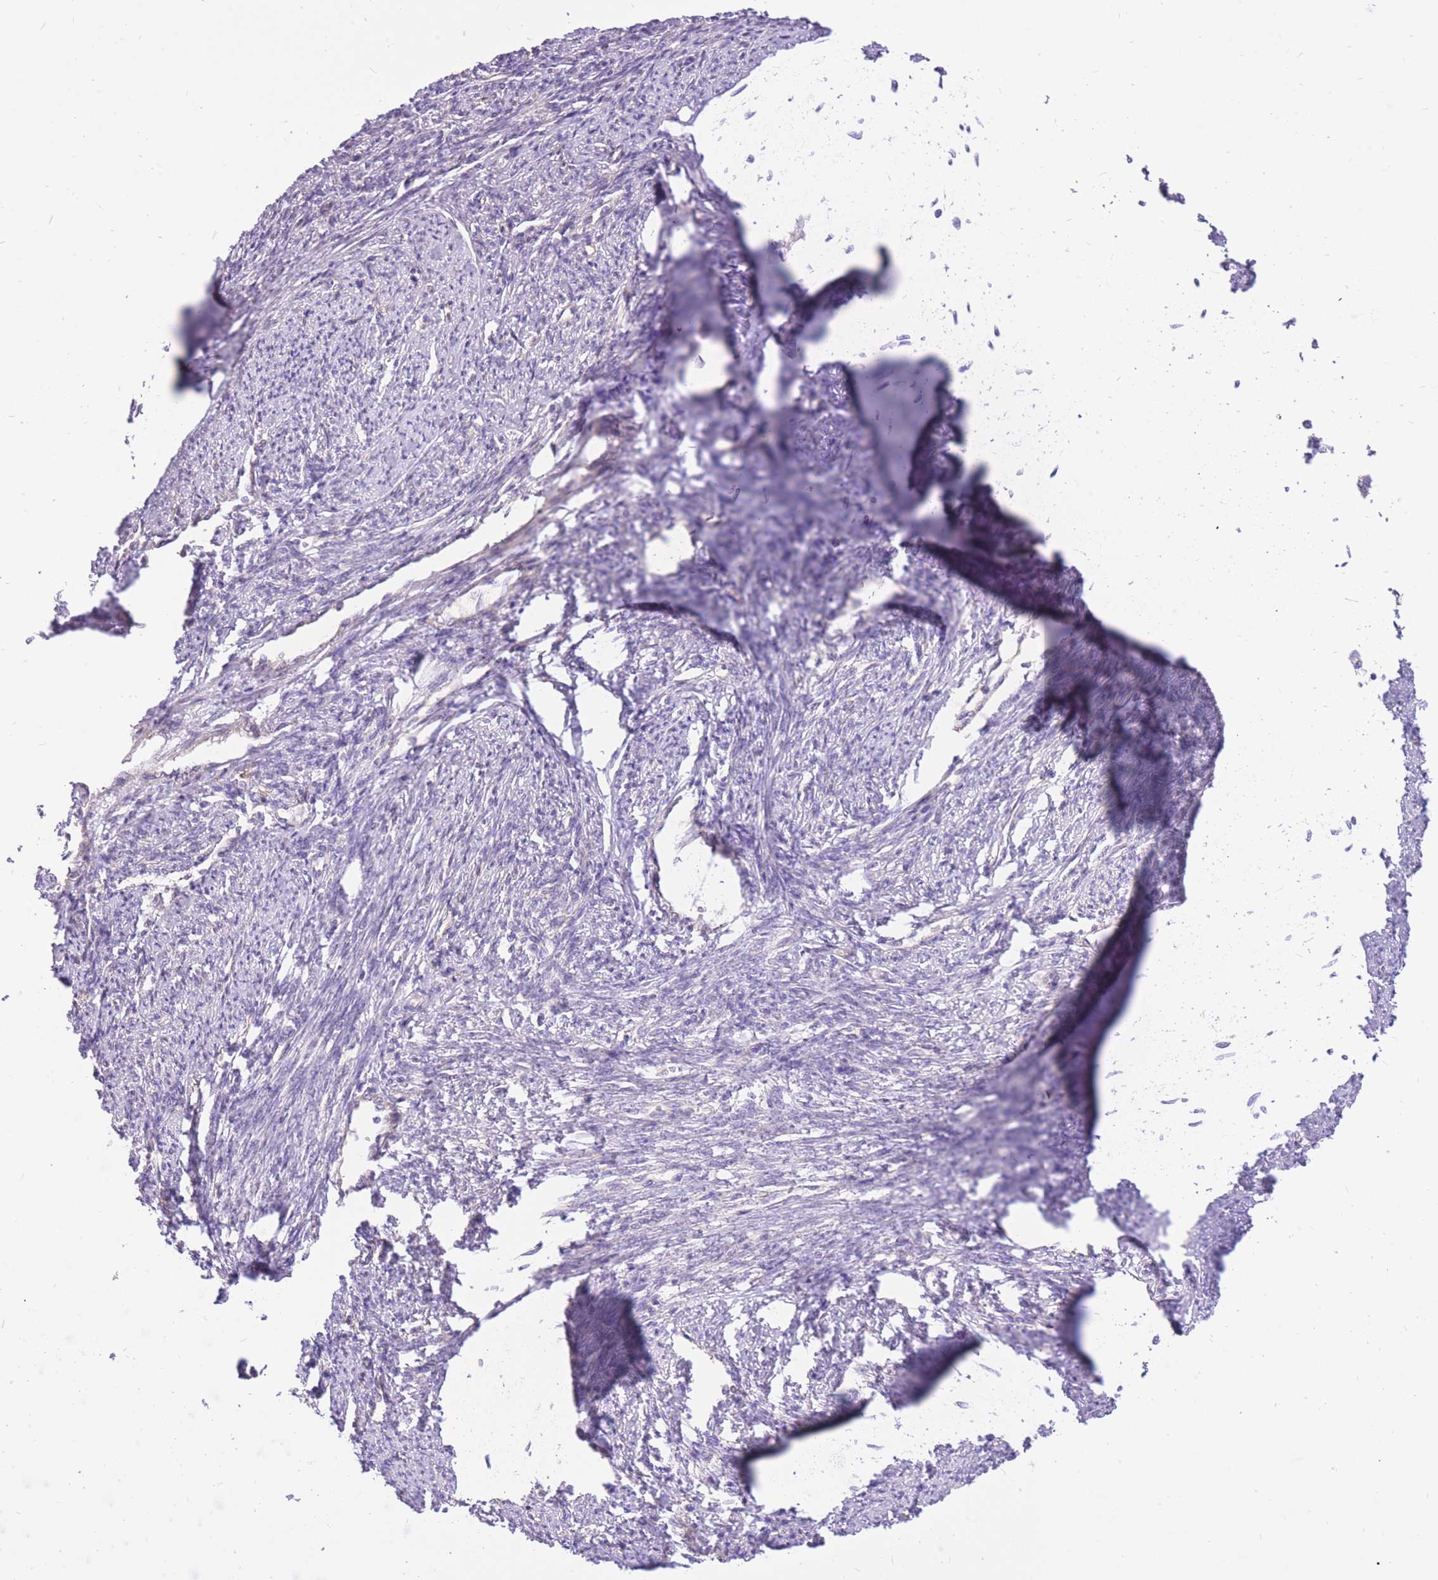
{"staining": {"intensity": "negative", "quantity": "none", "location": "none"}, "tissue": "smooth muscle", "cell_type": "Smooth muscle cells", "image_type": "normal", "snomed": [{"axis": "morphology", "description": "Normal tissue, NOS"}, {"axis": "topography", "description": "Smooth muscle"}, {"axis": "topography", "description": "Uterus"}], "caption": "Immunohistochemistry (IHC) histopathology image of benign smooth muscle: human smooth muscle stained with DAB (3,3'-diaminobenzidine) reveals no significant protein staining in smooth muscle cells. Brightfield microscopy of immunohistochemistry (IHC) stained with DAB (brown) and hematoxylin (blue), captured at high magnification.", "gene": "TOPAZ1", "patient": {"sex": "female", "age": 59}}